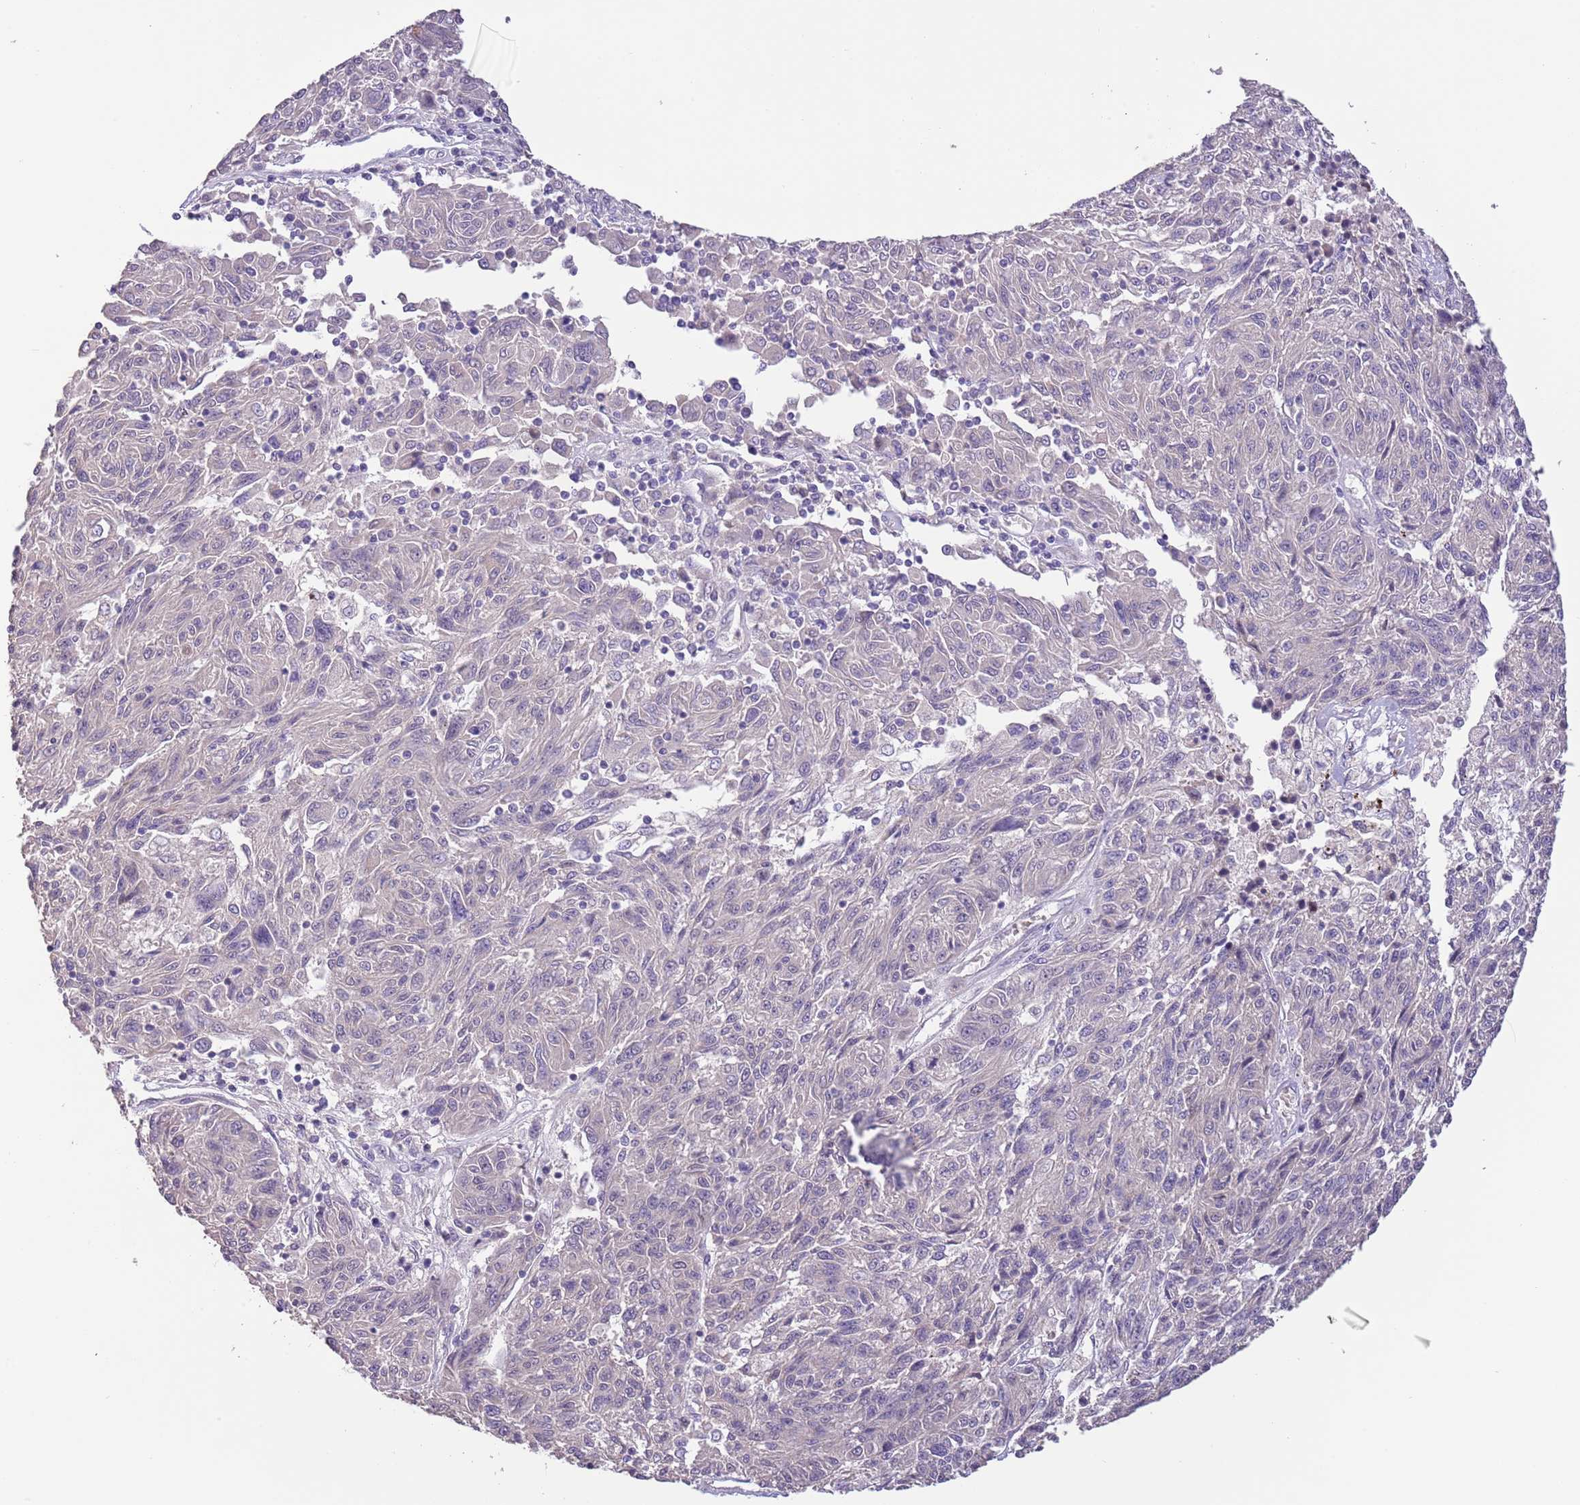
{"staining": {"intensity": "negative", "quantity": "none", "location": "none"}, "tissue": "melanoma", "cell_type": "Tumor cells", "image_type": "cancer", "snomed": [{"axis": "morphology", "description": "Malignant melanoma, NOS"}, {"axis": "topography", "description": "Skin"}], "caption": "IHC histopathology image of malignant melanoma stained for a protein (brown), which displays no staining in tumor cells.", "gene": "ZNF658", "patient": {"sex": "male", "age": 53}}